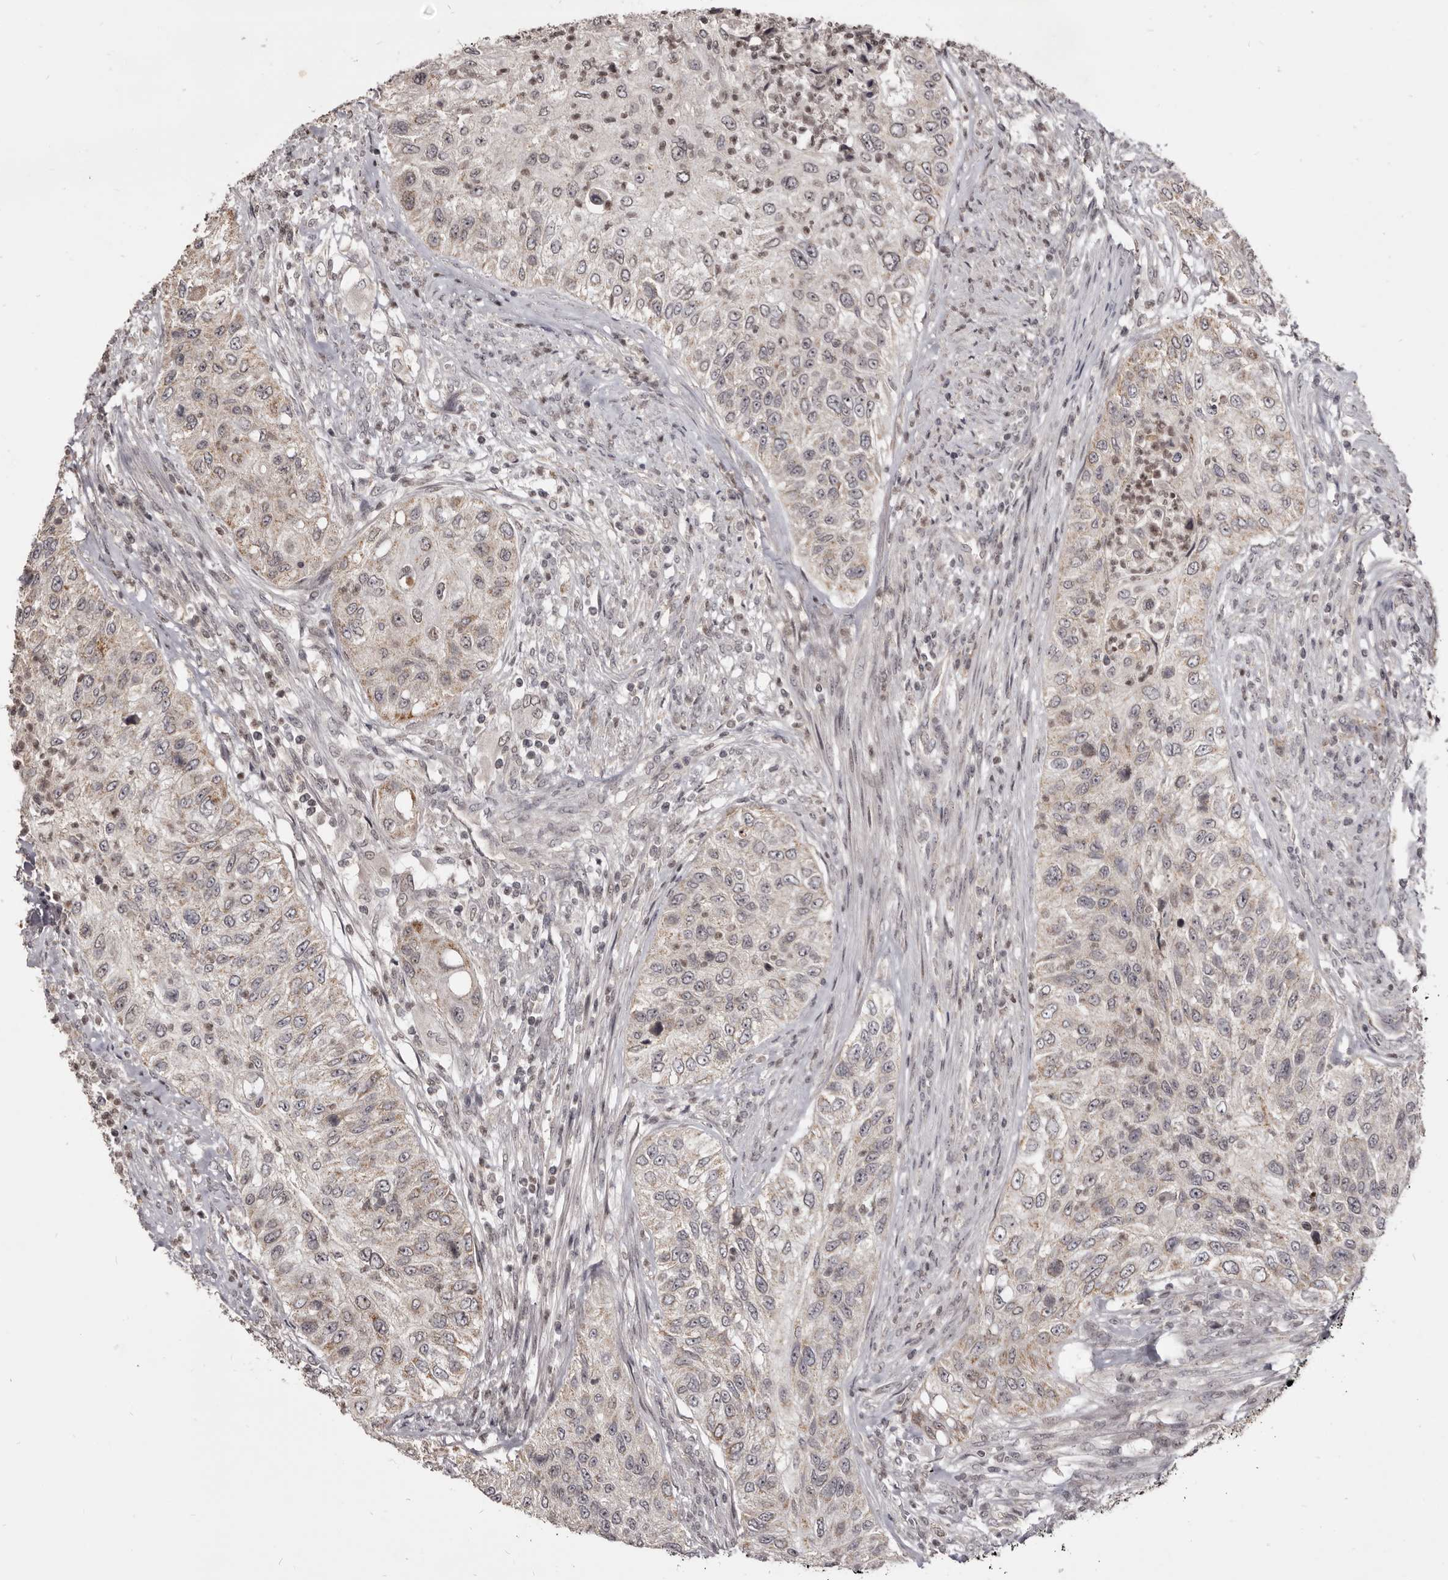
{"staining": {"intensity": "weak", "quantity": "<25%", "location": "cytoplasmic/membranous"}, "tissue": "urothelial cancer", "cell_type": "Tumor cells", "image_type": "cancer", "snomed": [{"axis": "morphology", "description": "Urothelial carcinoma, High grade"}, {"axis": "topography", "description": "Urinary bladder"}], "caption": "A photomicrograph of human high-grade urothelial carcinoma is negative for staining in tumor cells.", "gene": "THUMPD1", "patient": {"sex": "female", "age": 60}}